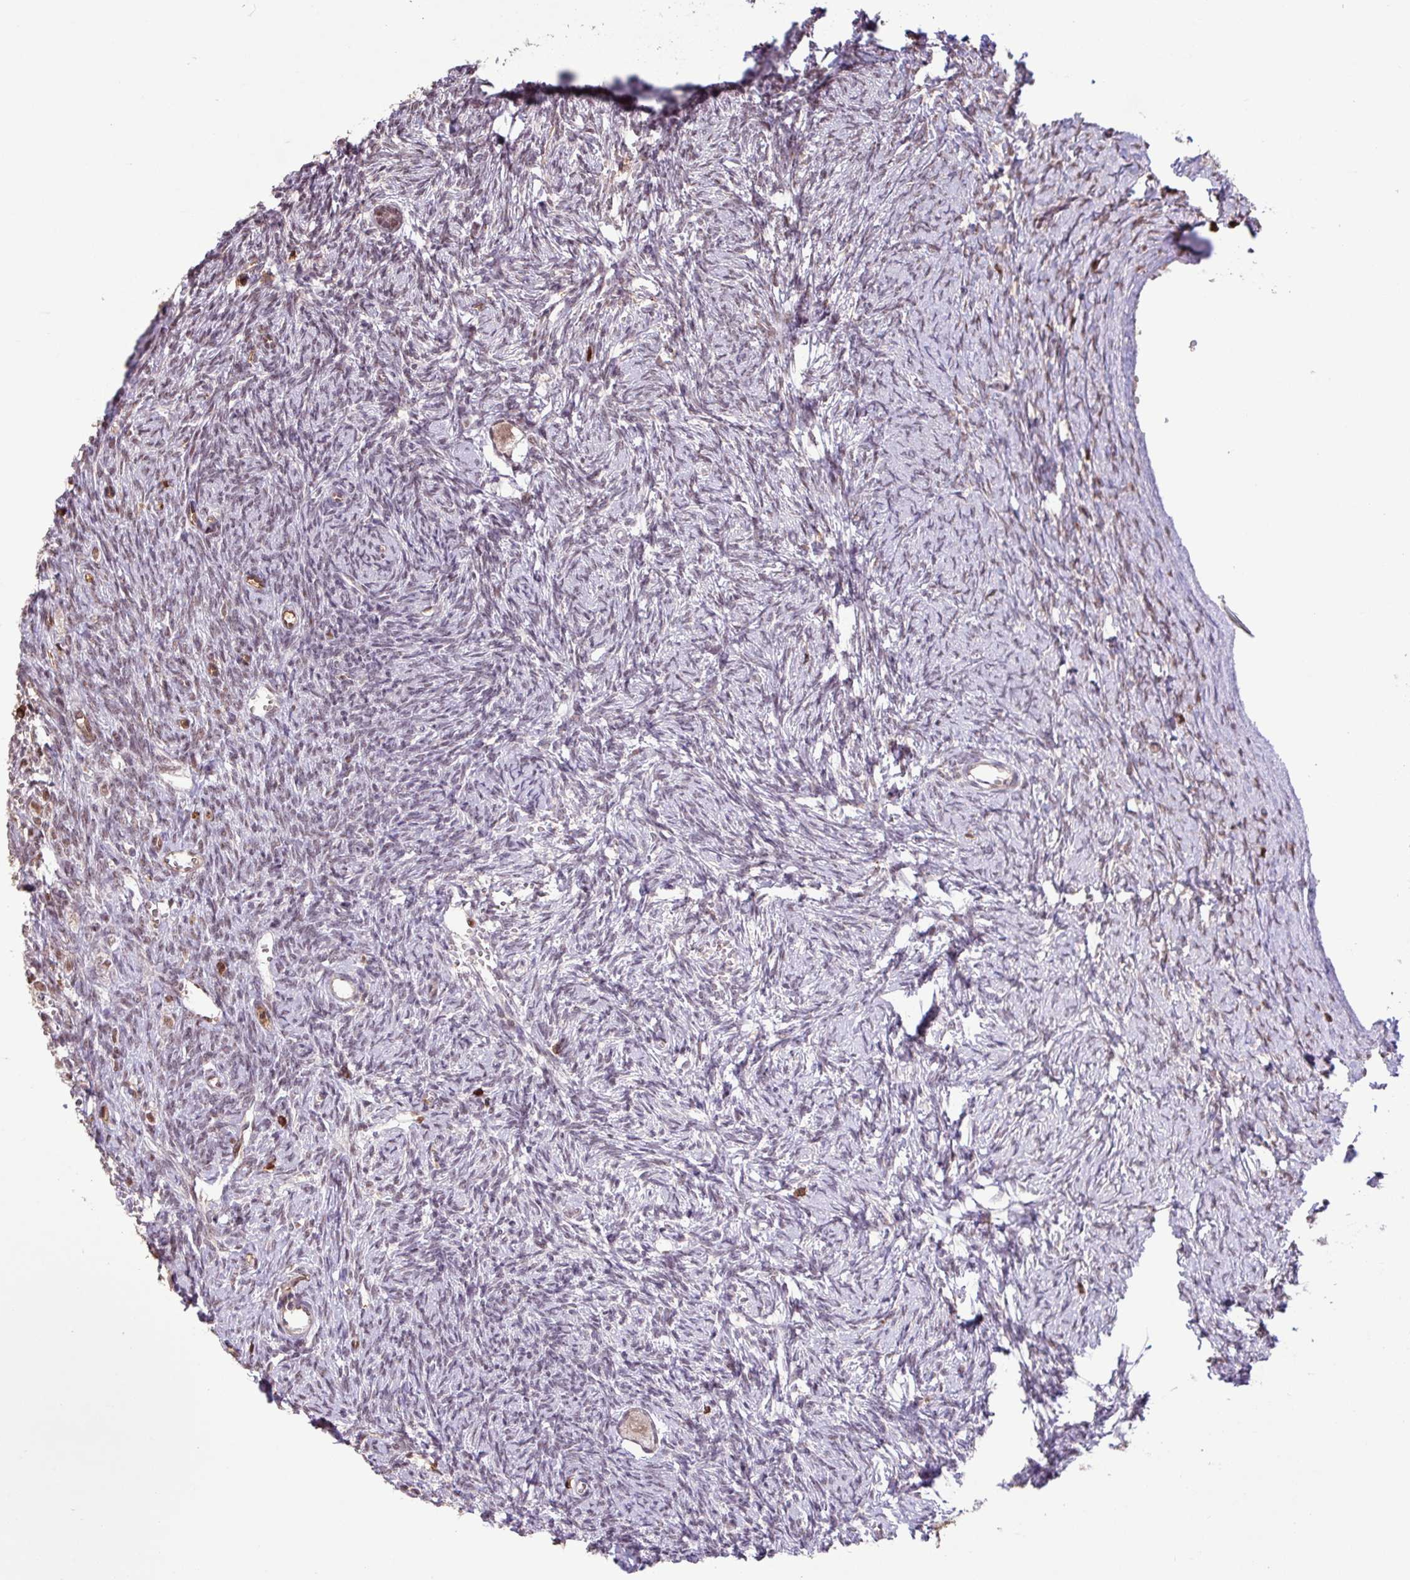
{"staining": {"intensity": "moderate", "quantity": "25%-75%", "location": "nuclear"}, "tissue": "ovary", "cell_type": "Follicle cells", "image_type": "normal", "snomed": [{"axis": "morphology", "description": "Normal tissue, NOS"}, {"axis": "topography", "description": "Ovary"}], "caption": "Unremarkable ovary was stained to show a protein in brown. There is medium levels of moderate nuclear expression in about 25%-75% of follicle cells.", "gene": "GON7", "patient": {"sex": "female", "age": 39}}